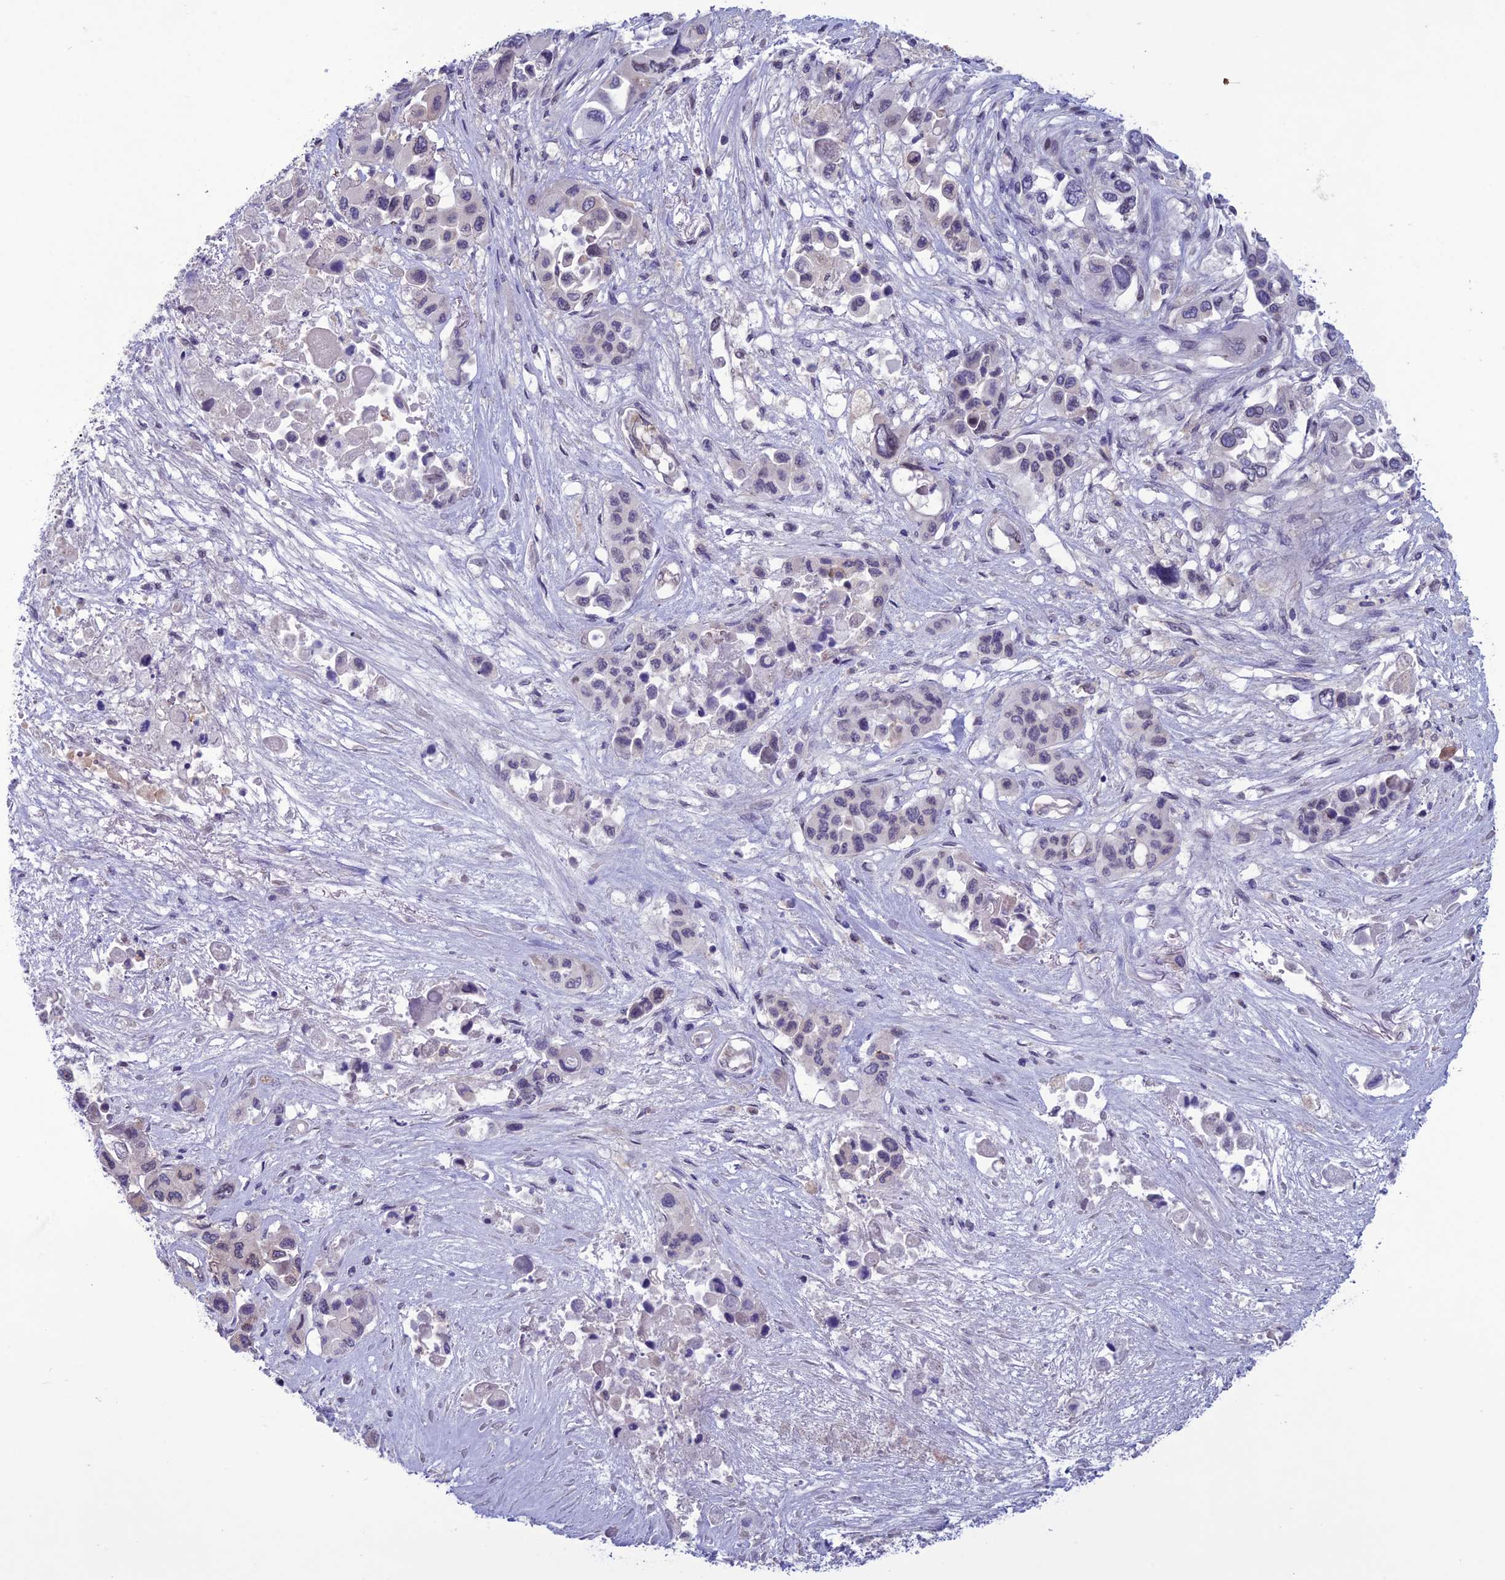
{"staining": {"intensity": "negative", "quantity": "none", "location": "none"}, "tissue": "pancreatic cancer", "cell_type": "Tumor cells", "image_type": "cancer", "snomed": [{"axis": "morphology", "description": "Adenocarcinoma, NOS"}, {"axis": "topography", "description": "Pancreas"}], "caption": "Tumor cells show no significant staining in pancreatic cancer.", "gene": "WDR46", "patient": {"sex": "male", "age": 92}}